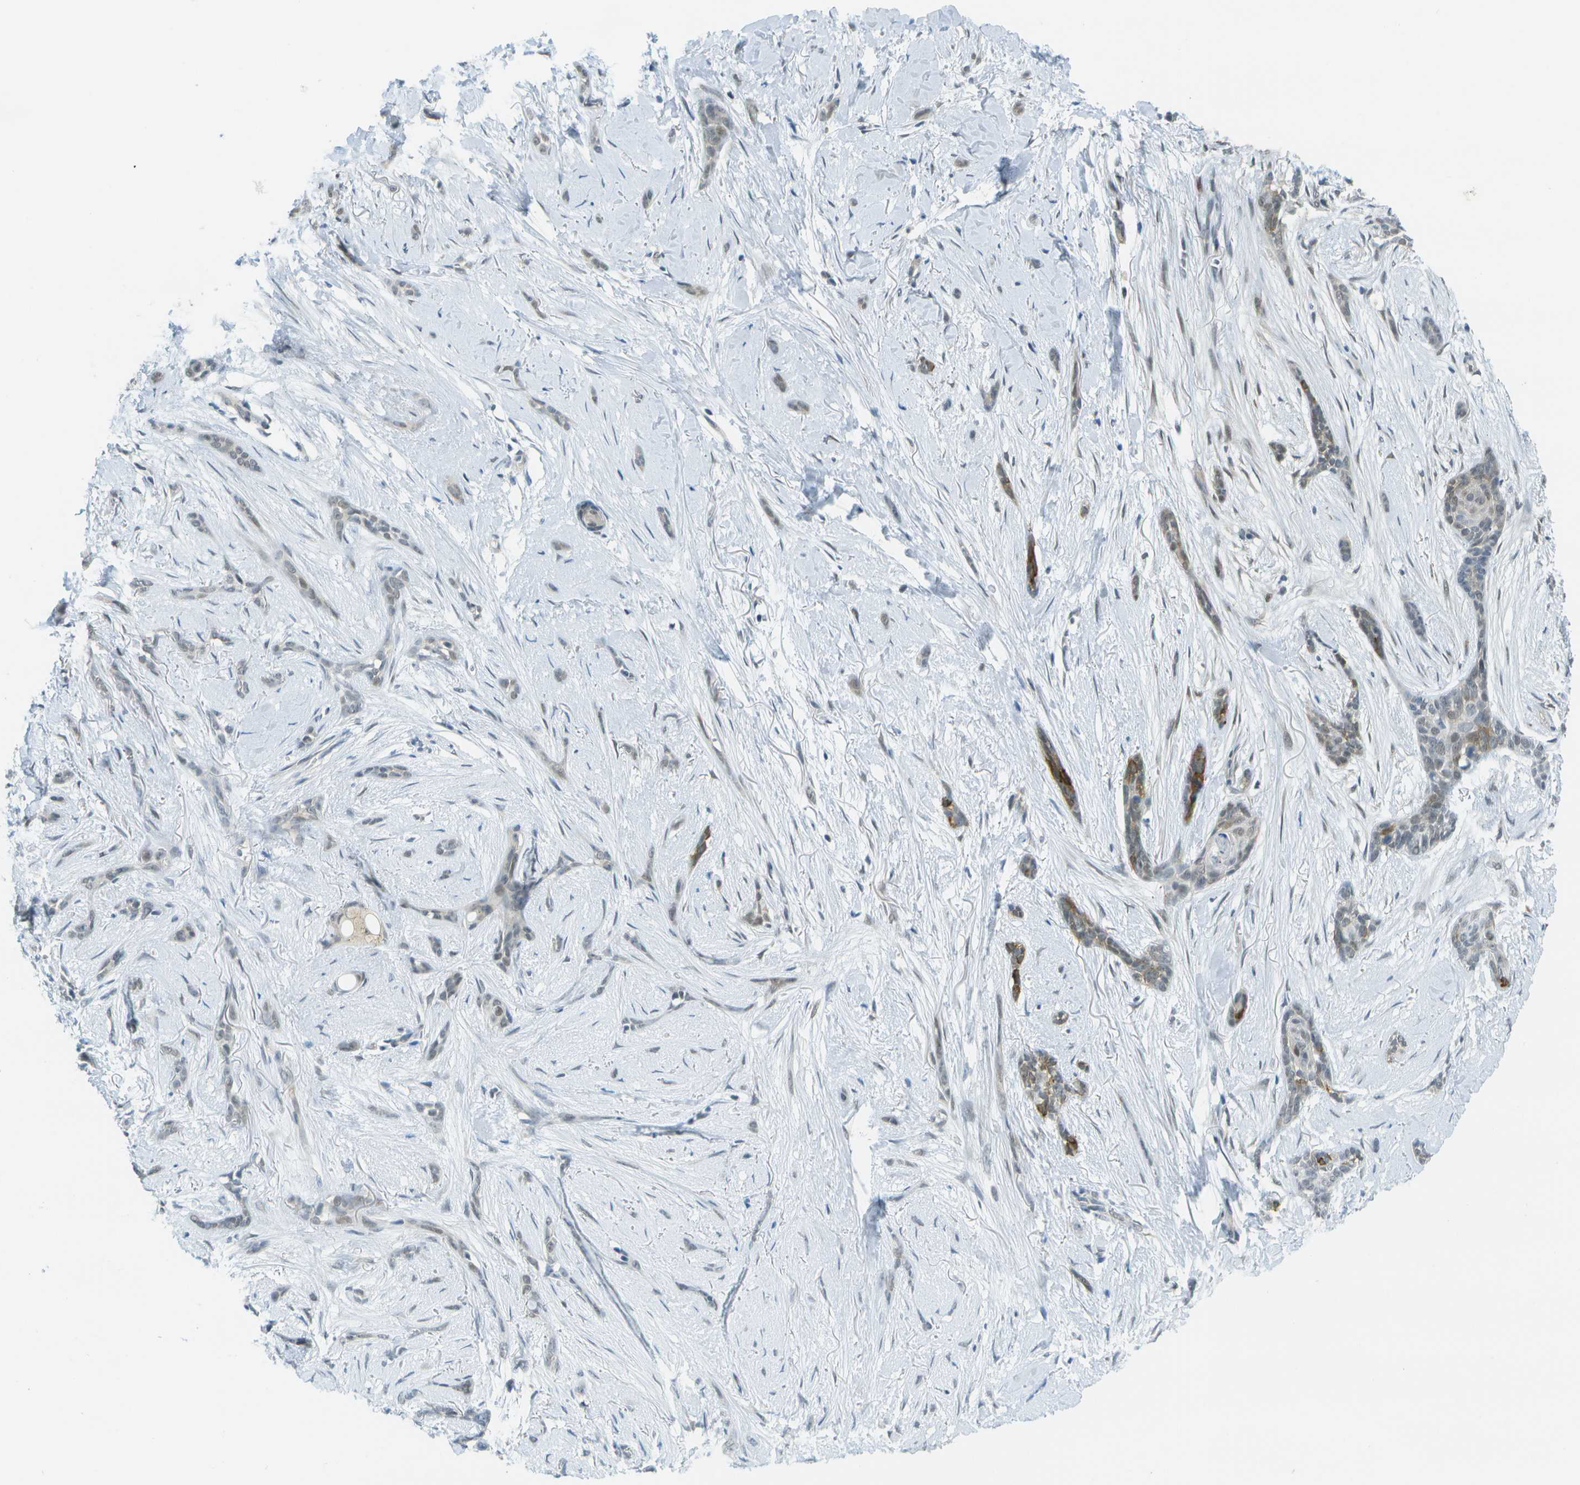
{"staining": {"intensity": "moderate", "quantity": "<25%", "location": "cytoplasmic/membranous,nuclear"}, "tissue": "skin cancer", "cell_type": "Tumor cells", "image_type": "cancer", "snomed": [{"axis": "morphology", "description": "Basal cell carcinoma"}, {"axis": "morphology", "description": "Adnexal tumor, benign"}, {"axis": "topography", "description": "Skin"}], "caption": "This photomicrograph displays skin basal cell carcinoma stained with IHC to label a protein in brown. The cytoplasmic/membranous and nuclear of tumor cells show moderate positivity for the protein. Nuclei are counter-stained blue.", "gene": "ARID1B", "patient": {"sex": "female", "age": 42}}